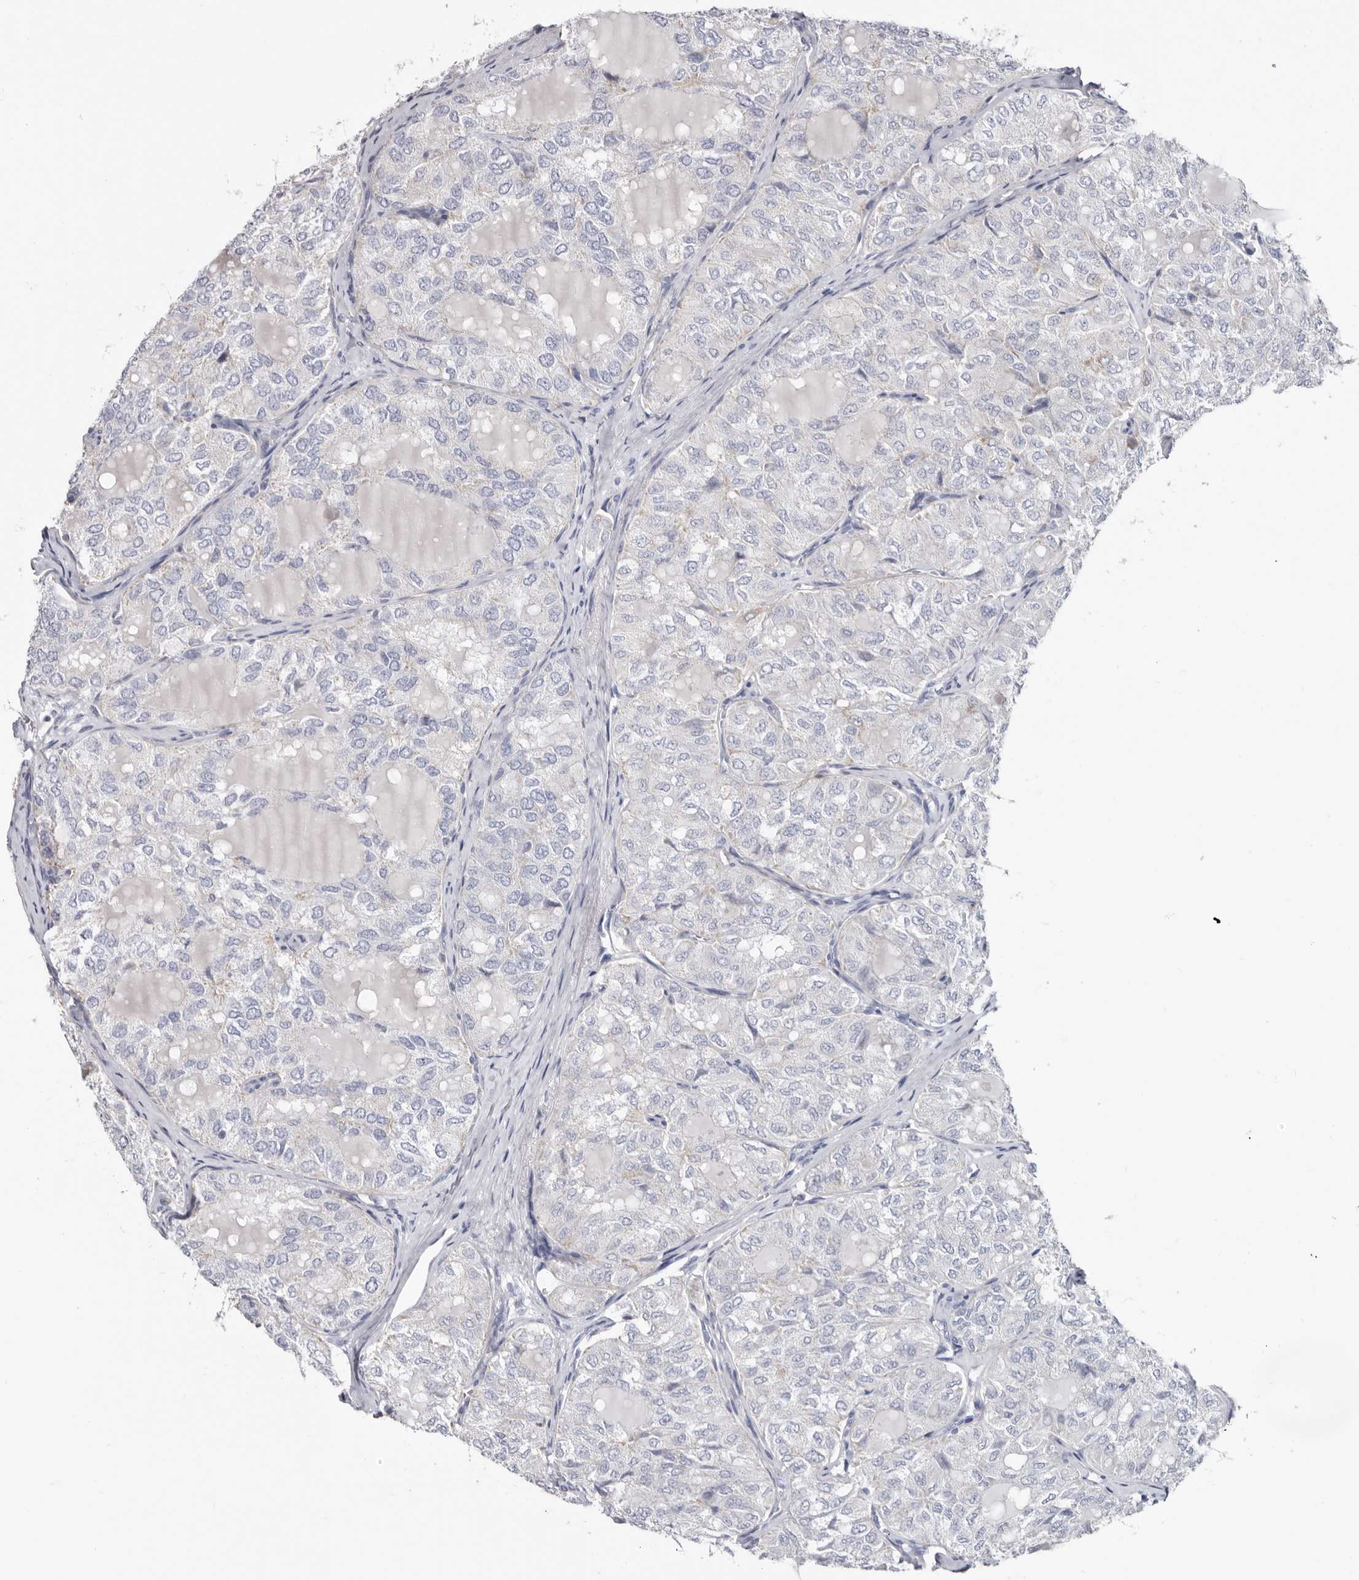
{"staining": {"intensity": "weak", "quantity": "<25%", "location": "cytoplasmic/membranous"}, "tissue": "thyroid cancer", "cell_type": "Tumor cells", "image_type": "cancer", "snomed": [{"axis": "morphology", "description": "Follicular adenoma carcinoma, NOS"}, {"axis": "topography", "description": "Thyroid gland"}], "caption": "A histopathology image of human thyroid follicular adenoma carcinoma is negative for staining in tumor cells.", "gene": "RSPO2", "patient": {"sex": "male", "age": 75}}